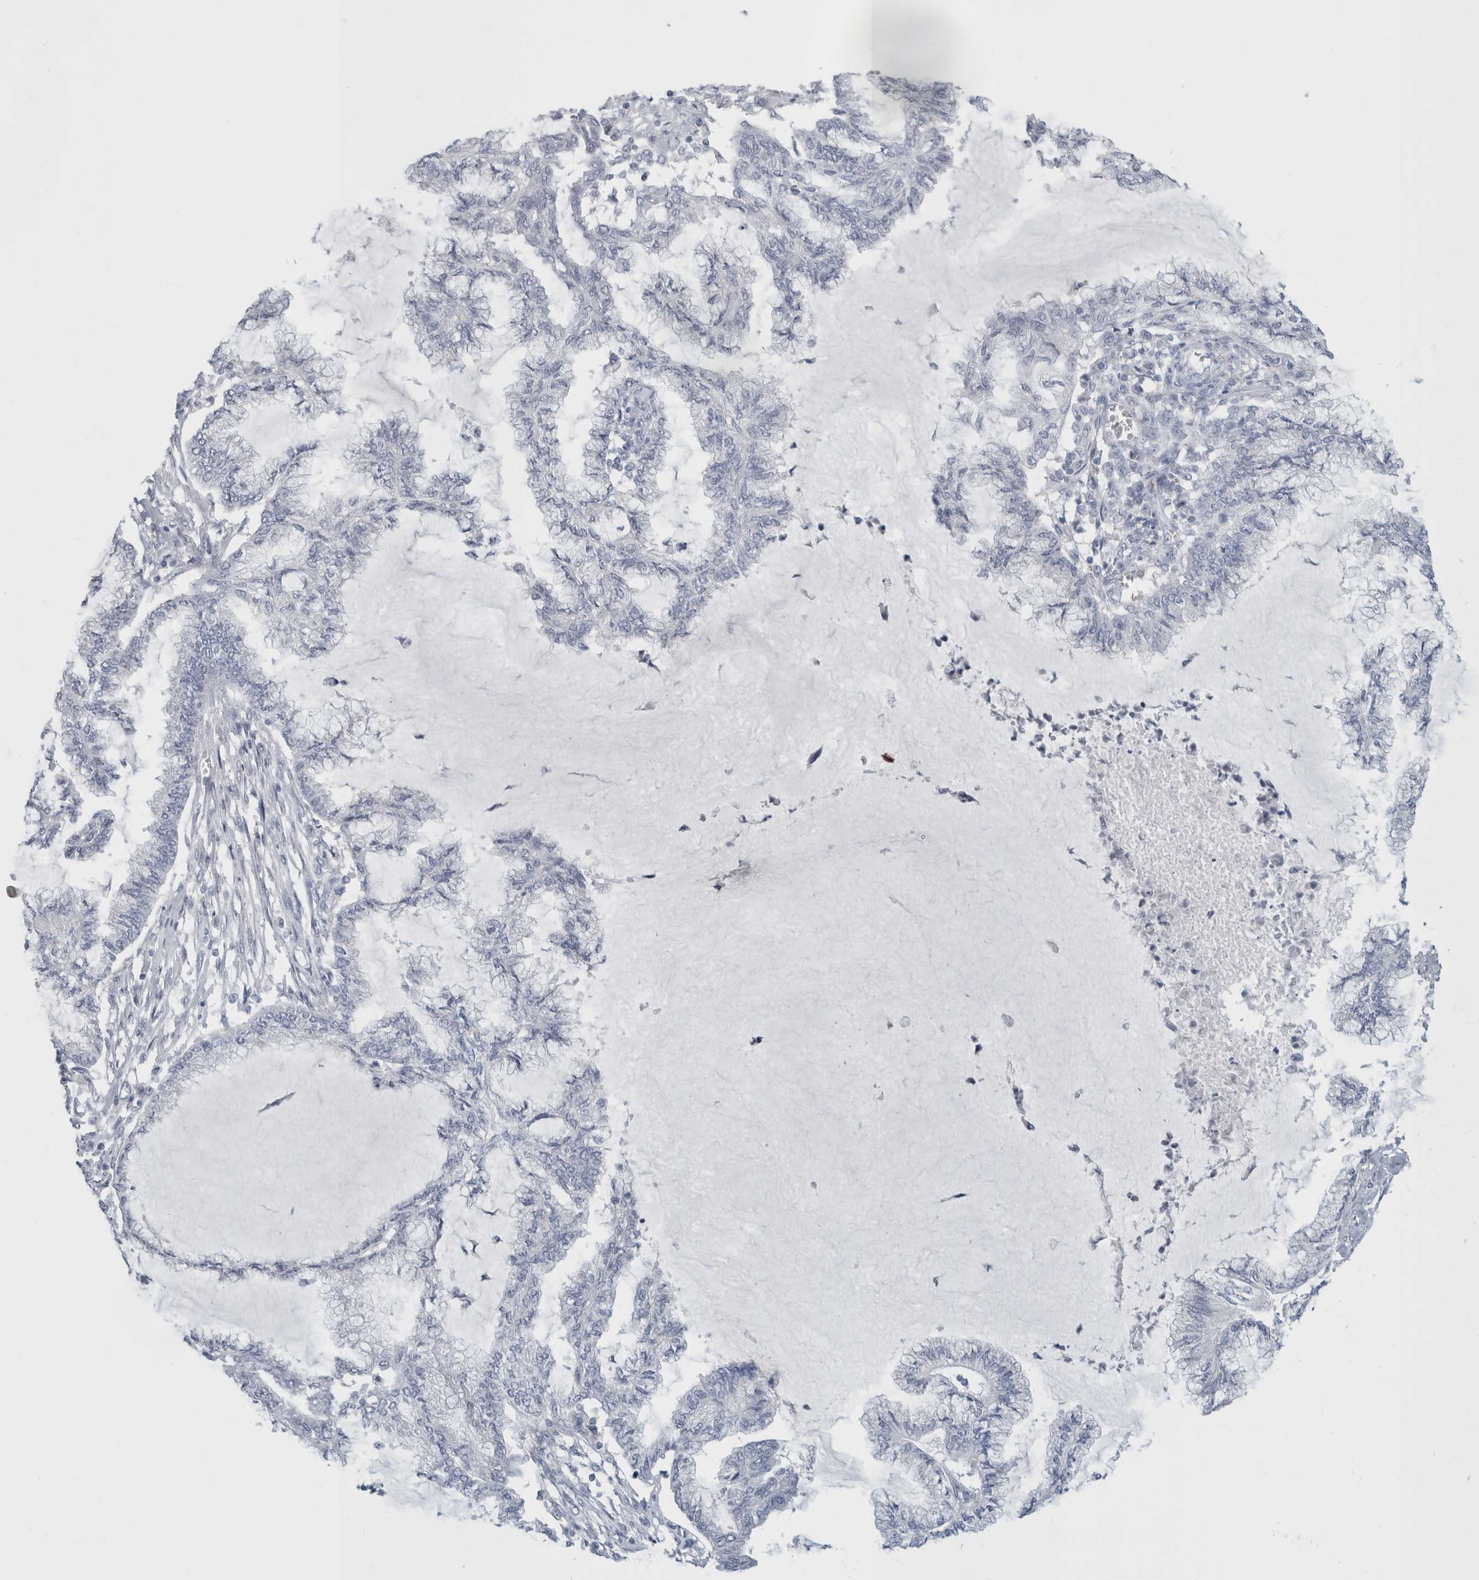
{"staining": {"intensity": "negative", "quantity": "none", "location": "none"}, "tissue": "endometrial cancer", "cell_type": "Tumor cells", "image_type": "cancer", "snomed": [{"axis": "morphology", "description": "Adenocarcinoma, NOS"}, {"axis": "topography", "description": "Endometrium"}], "caption": "Immunohistochemical staining of human adenocarcinoma (endometrial) displays no significant staining in tumor cells. (DAB (3,3'-diaminobenzidine) IHC with hematoxylin counter stain).", "gene": "FMR1NB", "patient": {"sex": "female", "age": 86}}